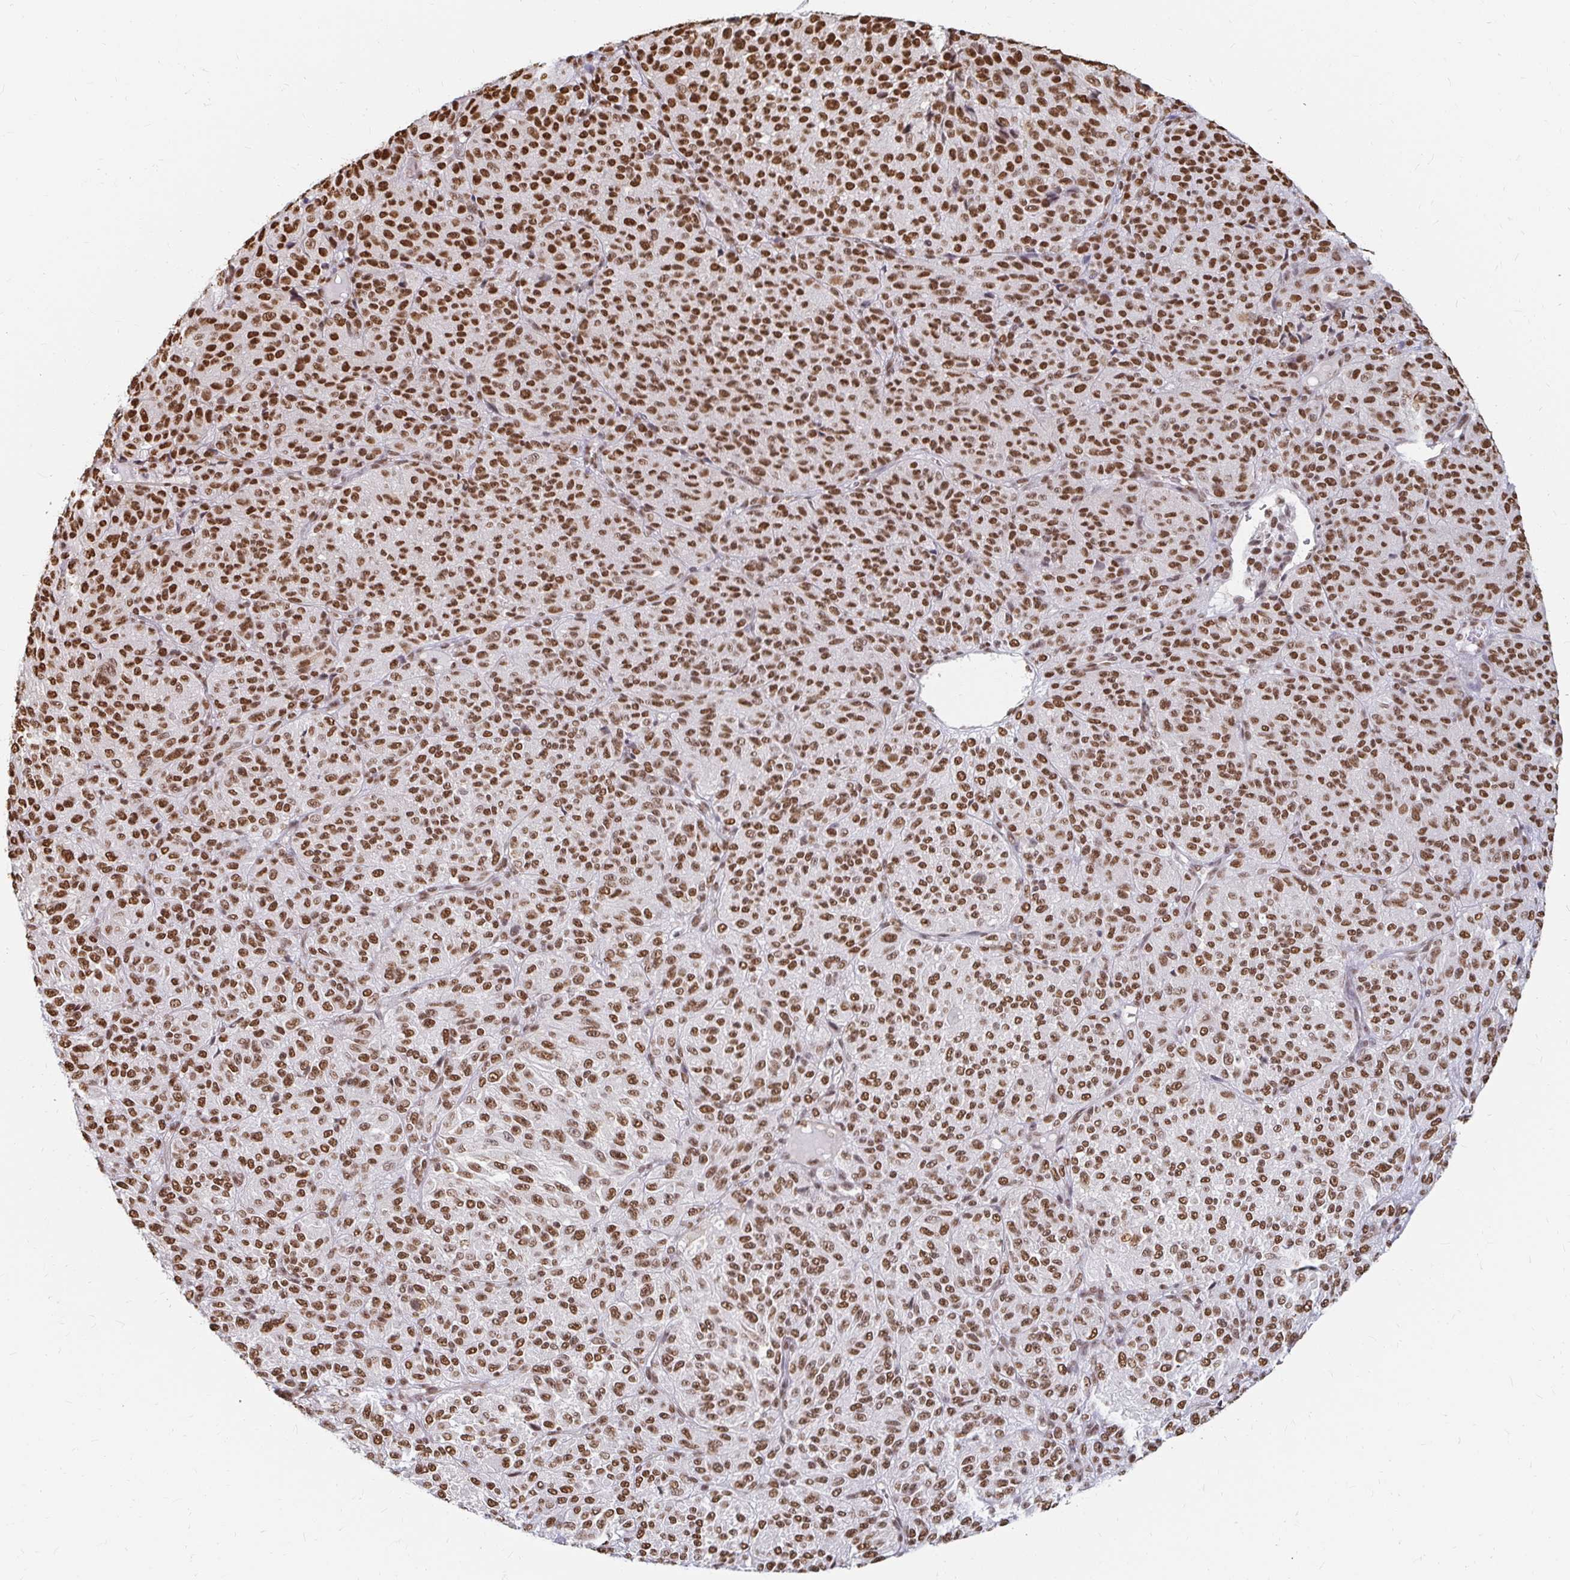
{"staining": {"intensity": "strong", "quantity": ">75%", "location": "nuclear"}, "tissue": "melanoma", "cell_type": "Tumor cells", "image_type": "cancer", "snomed": [{"axis": "morphology", "description": "Malignant melanoma, Metastatic site"}, {"axis": "topography", "description": "Brain"}], "caption": "There is high levels of strong nuclear staining in tumor cells of malignant melanoma (metastatic site), as demonstrated by immunohistochemical staining (brown color).", "gene": "HNRNPU", "patient": {"sex": "female", "age": 56}}